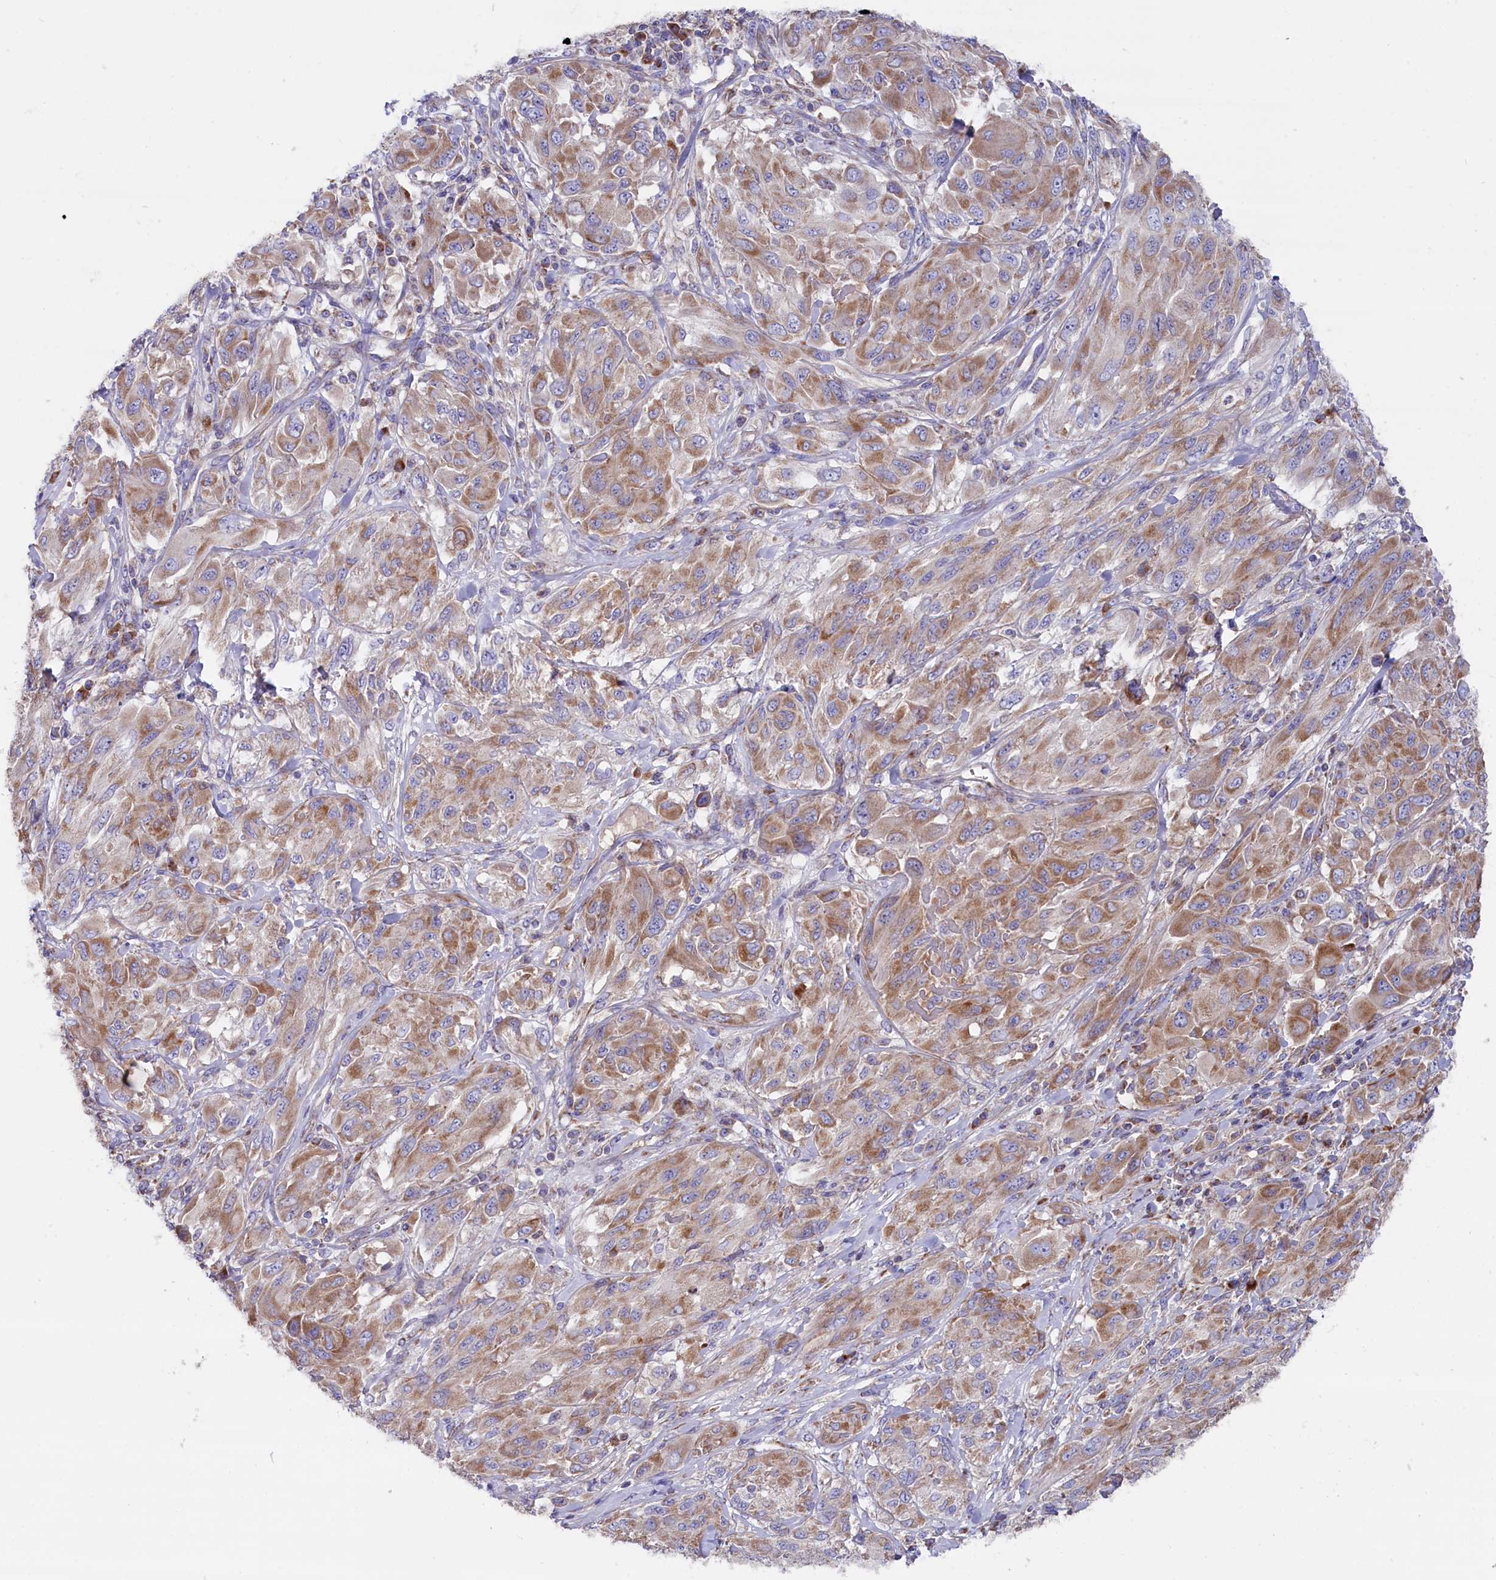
{"staining": {"intensity": "moderate", "quantity": "25%-75%", "location": "cytoplasmic/membranous"}, "tissue": "melanoma", "cell_type": "Tumor cells", "image_type": "cancer", "snomed": [{"axis": "morphology", "description": "Malignant melanoma, NOS"}, {"axis": "topography", "description": "Skin"}], "caption": "Moderate cytoplasmic/membranous protein staining is identified in about 25%-75% of tumor cells in melanoma. The protein of interest is shown in brown color, while the nuclei are stained blue.", "gene": "ZSWIM1", "patient": {"sex": "female", "age": 91}}